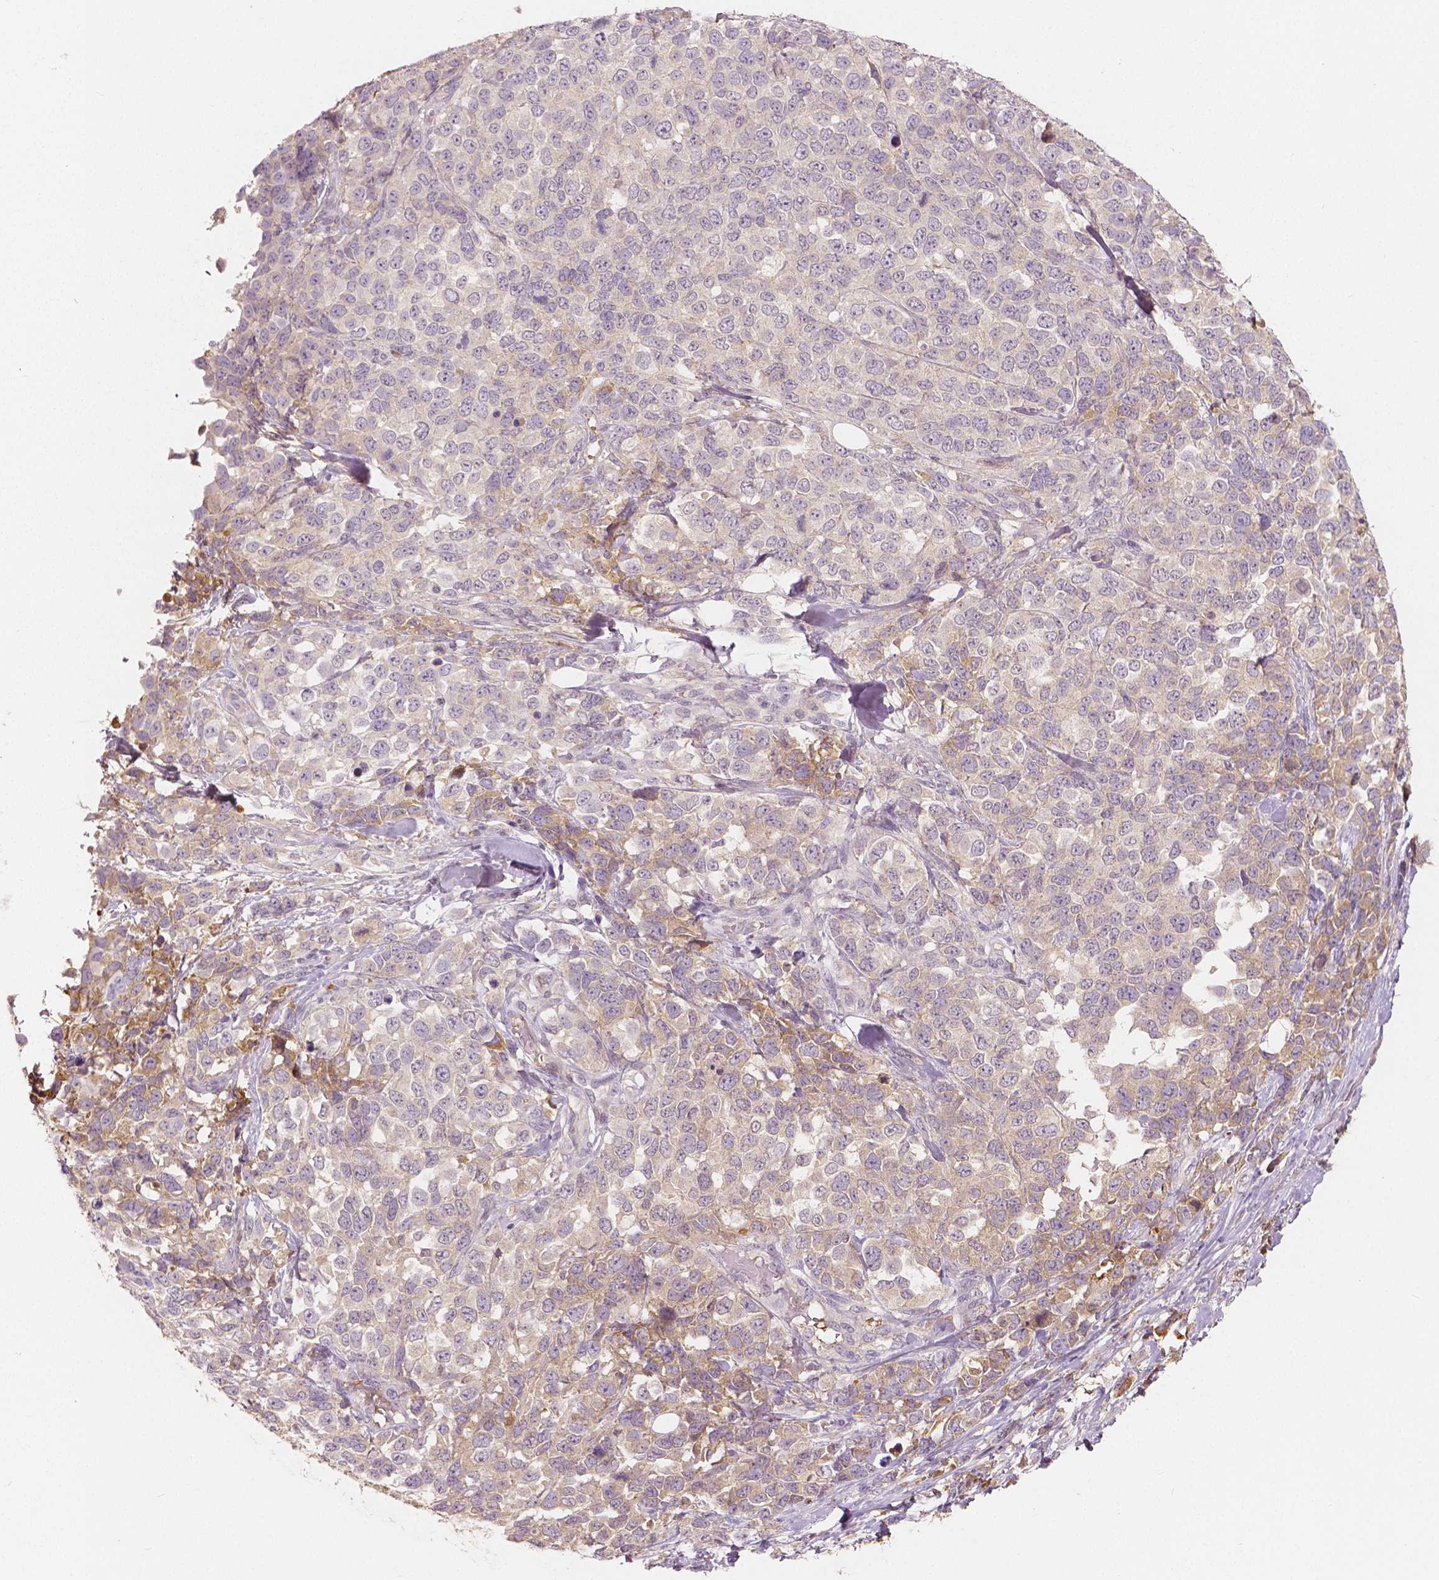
{"staining": {"intensity": "negative", "quantity": "none", "location": "none"}, "tissue": "melanoma", "cell_type": "Tumor cells", "image_type": "cancer", "snomed": [{"axis": "morphology", "description": "Malignant melanoma, Metastatic site"}, {"axis": "topography", "description": "Skin"}], "caption": "DAB (3,3'-diaminobenzidine) immunohistochemical staining of malignant melanoma (metastatic site) exhibits no significant positivity in tumor cells. (Stains: DAB (3,3'-diaminobenzidine) immunohistochemistry with hematoxylin counter stain, Microscopy: brightfield microscopy at high magnification).", "gene": "APOA4", "patient": {"sex": "male", "age": 84}}